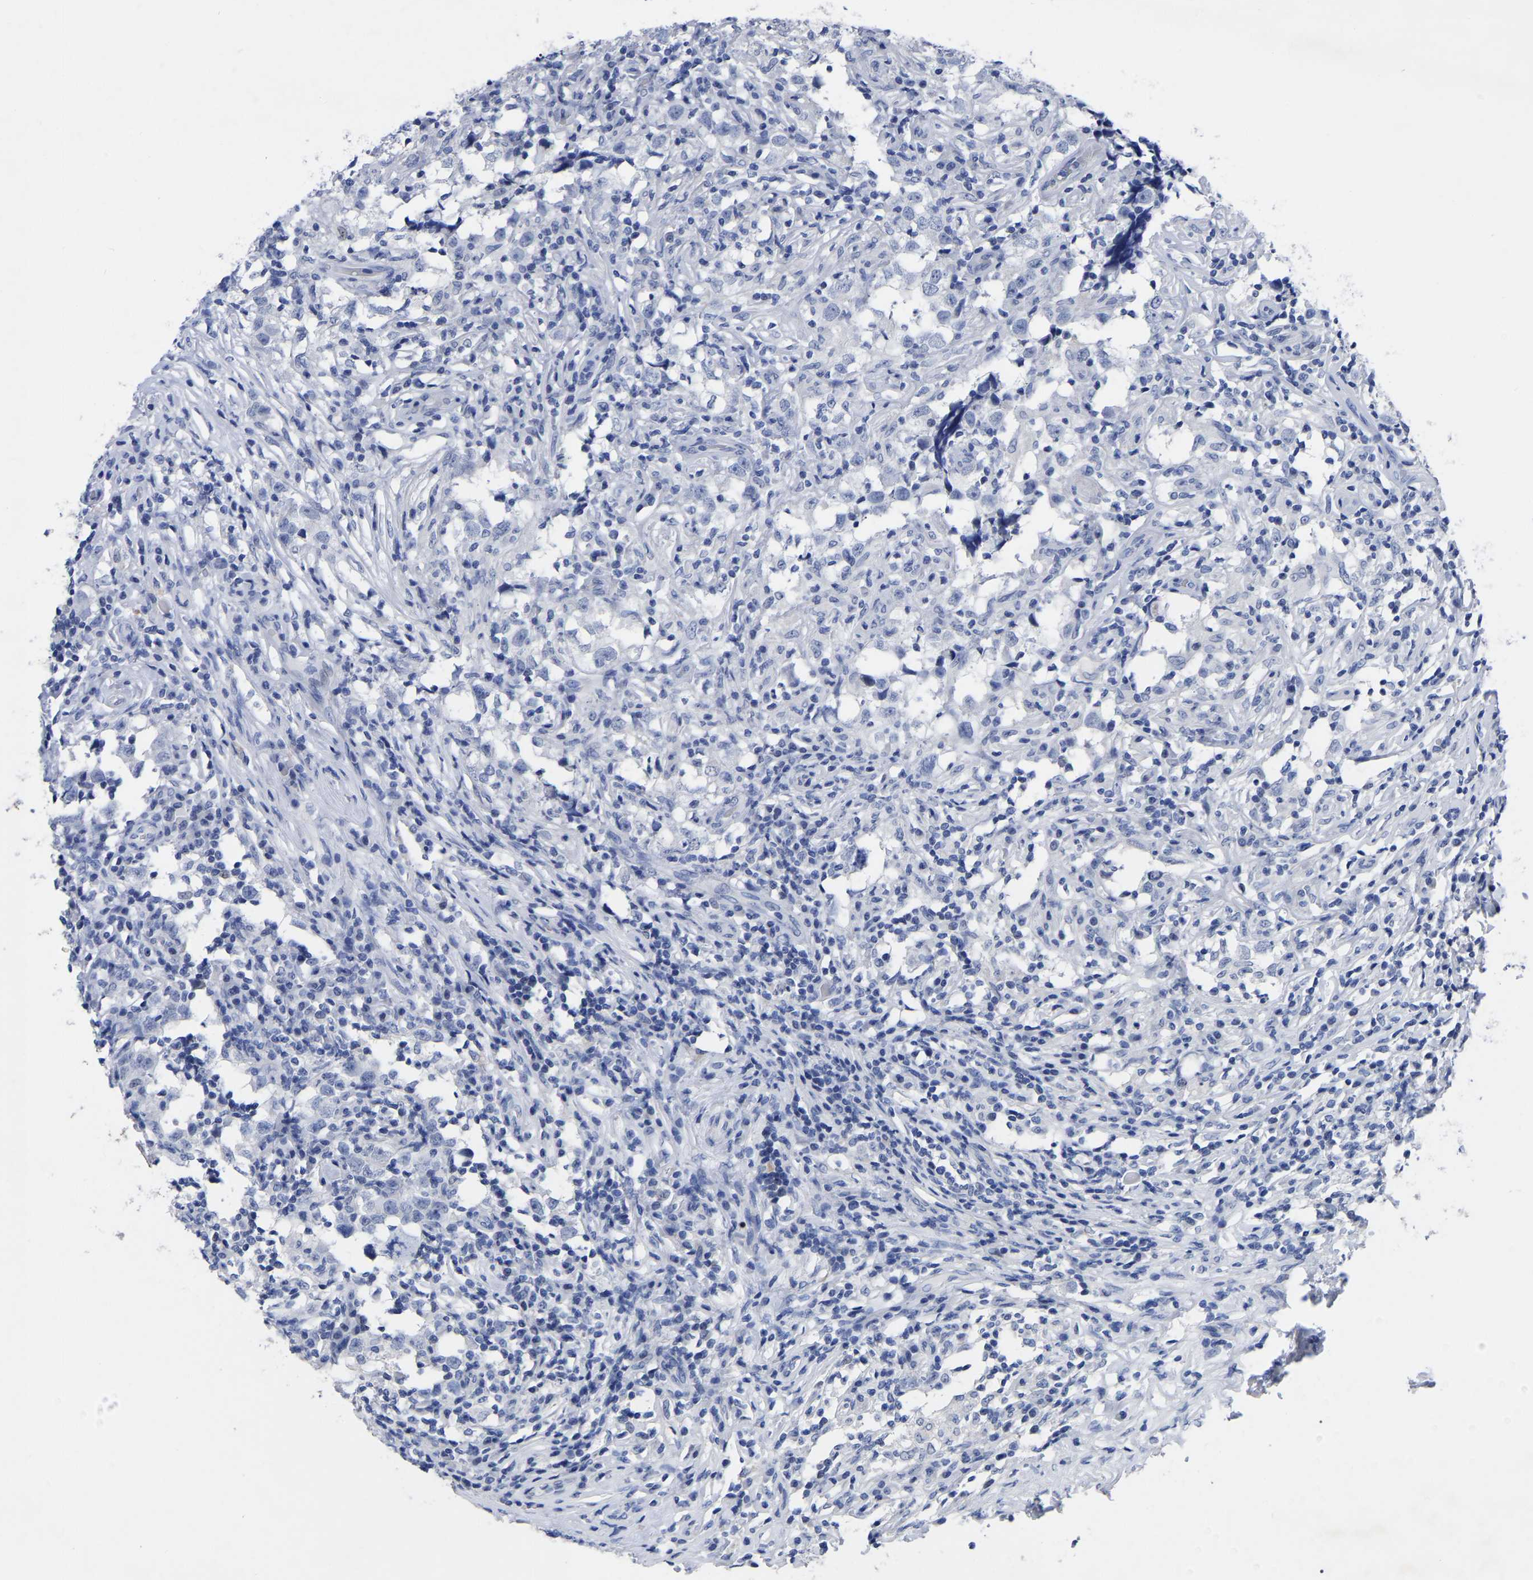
{"staining": {"intensity": "negative", "quantity": "none", "location": "none"}, "tissue": "testis cancer", "cell_type": "Tumor cells", "image_type": "cancer", "snomed": [{"axis": "morphology", "description": "Carcinoma, Embryonal, NOS"}, {"axis": "topography", "description": "Testis"}], "caption": "Embryonal carcinoma (testis) stained for a protein using immunohistochemistry reveals no expression tumor cells.", "gene": "ANXA13", "patient": {"sex": "male", "age": 21}}